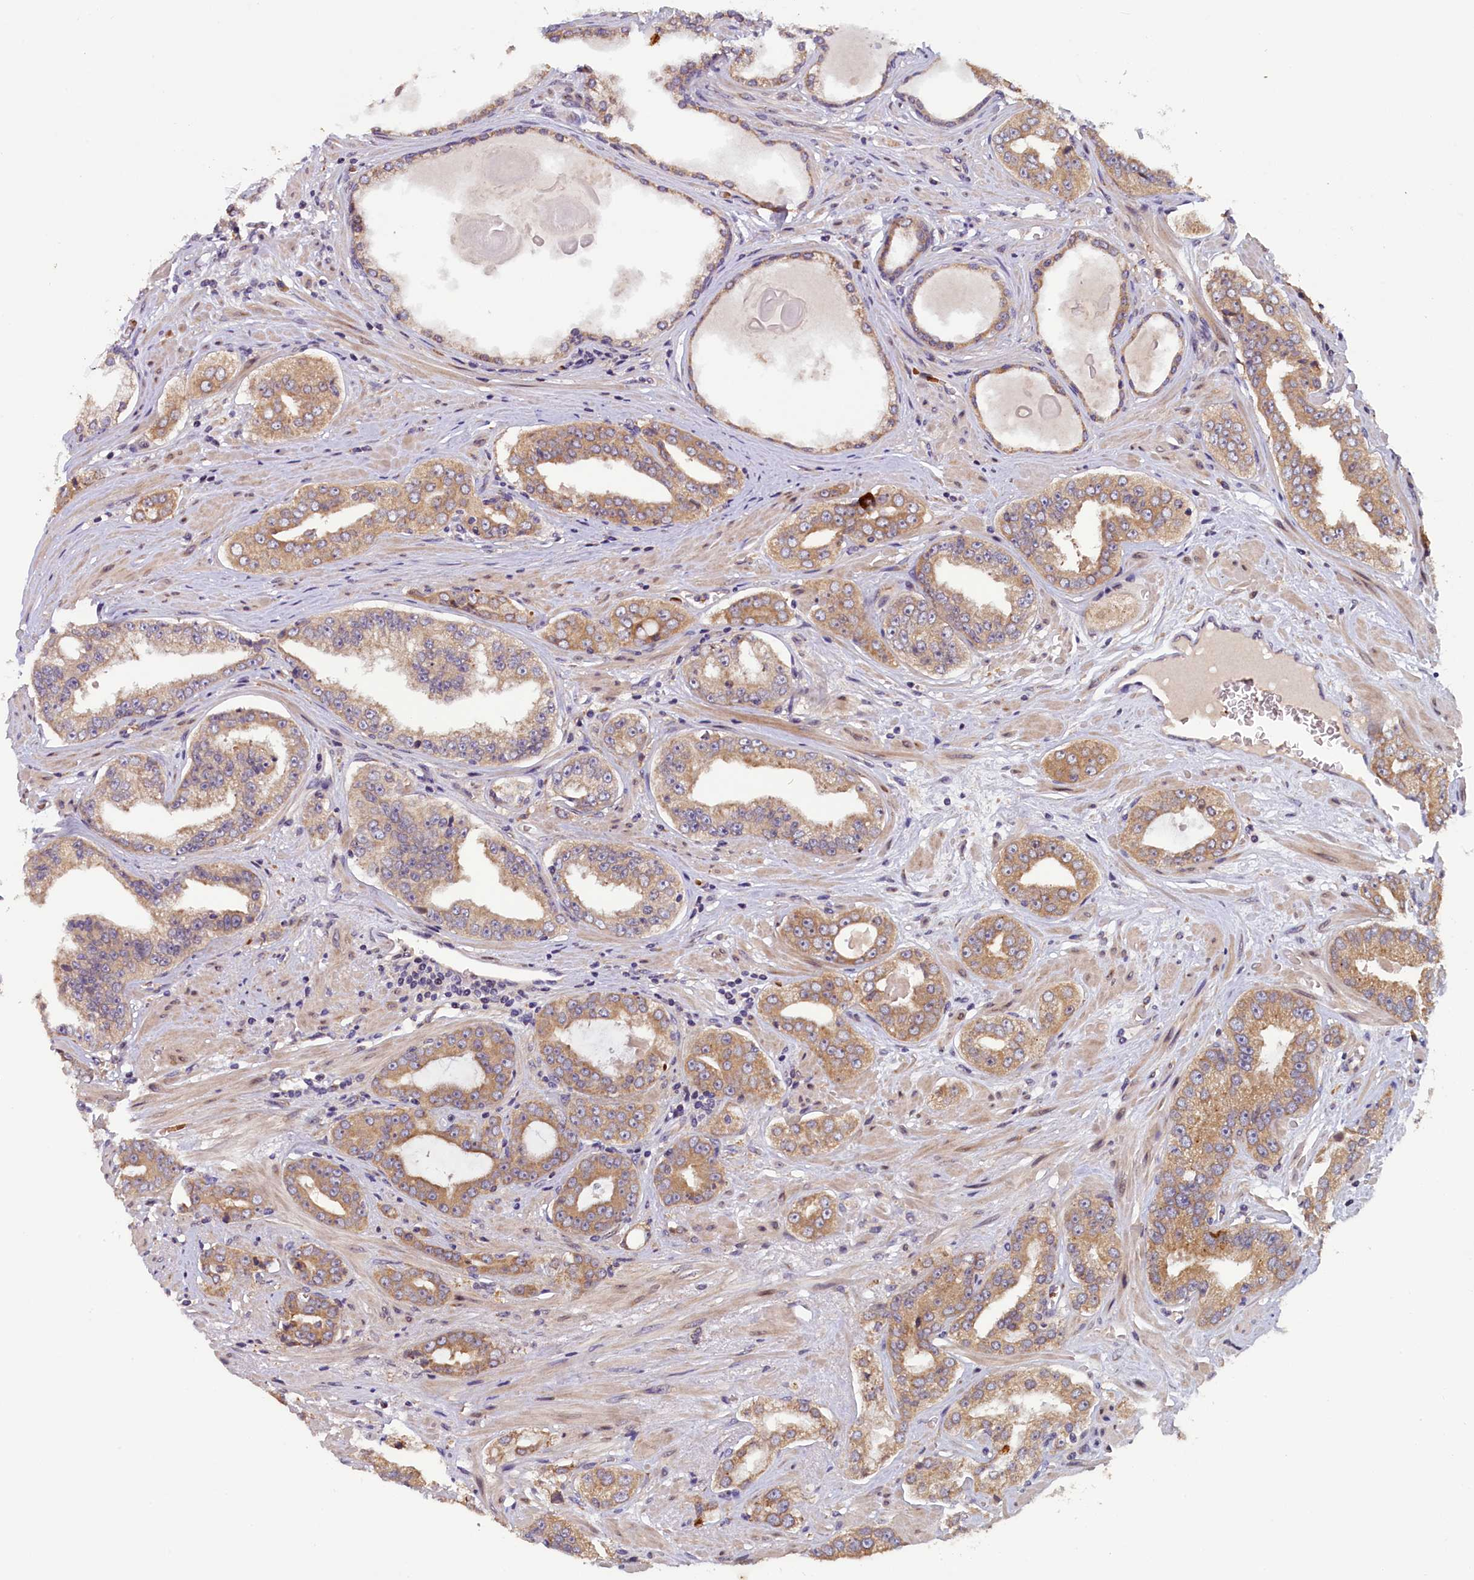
{"staining": {"intensity": "moderate", "quantity": ">75%", "location": "cytoplasmic/membranous"}, "tissue": "prostate cancer", "cell_type": "Tumor cells", "image_type": "cancer", "snomed": [{"axis": "morphology", "description": "Adenocarcinoma, High grade"}, {"axis": "topography", "description": "Prostate"}], "caption": "DAB (3,3'-diaminobenzidine) immunohistochemical staining of high-grade adenocarcinoma (prostate) shows moderate cytoplasmic/membranous protein staining in about >75% of tumor cells.", "gene": "CCDC9B", "patient": {"sex": "male", "age": 71}}